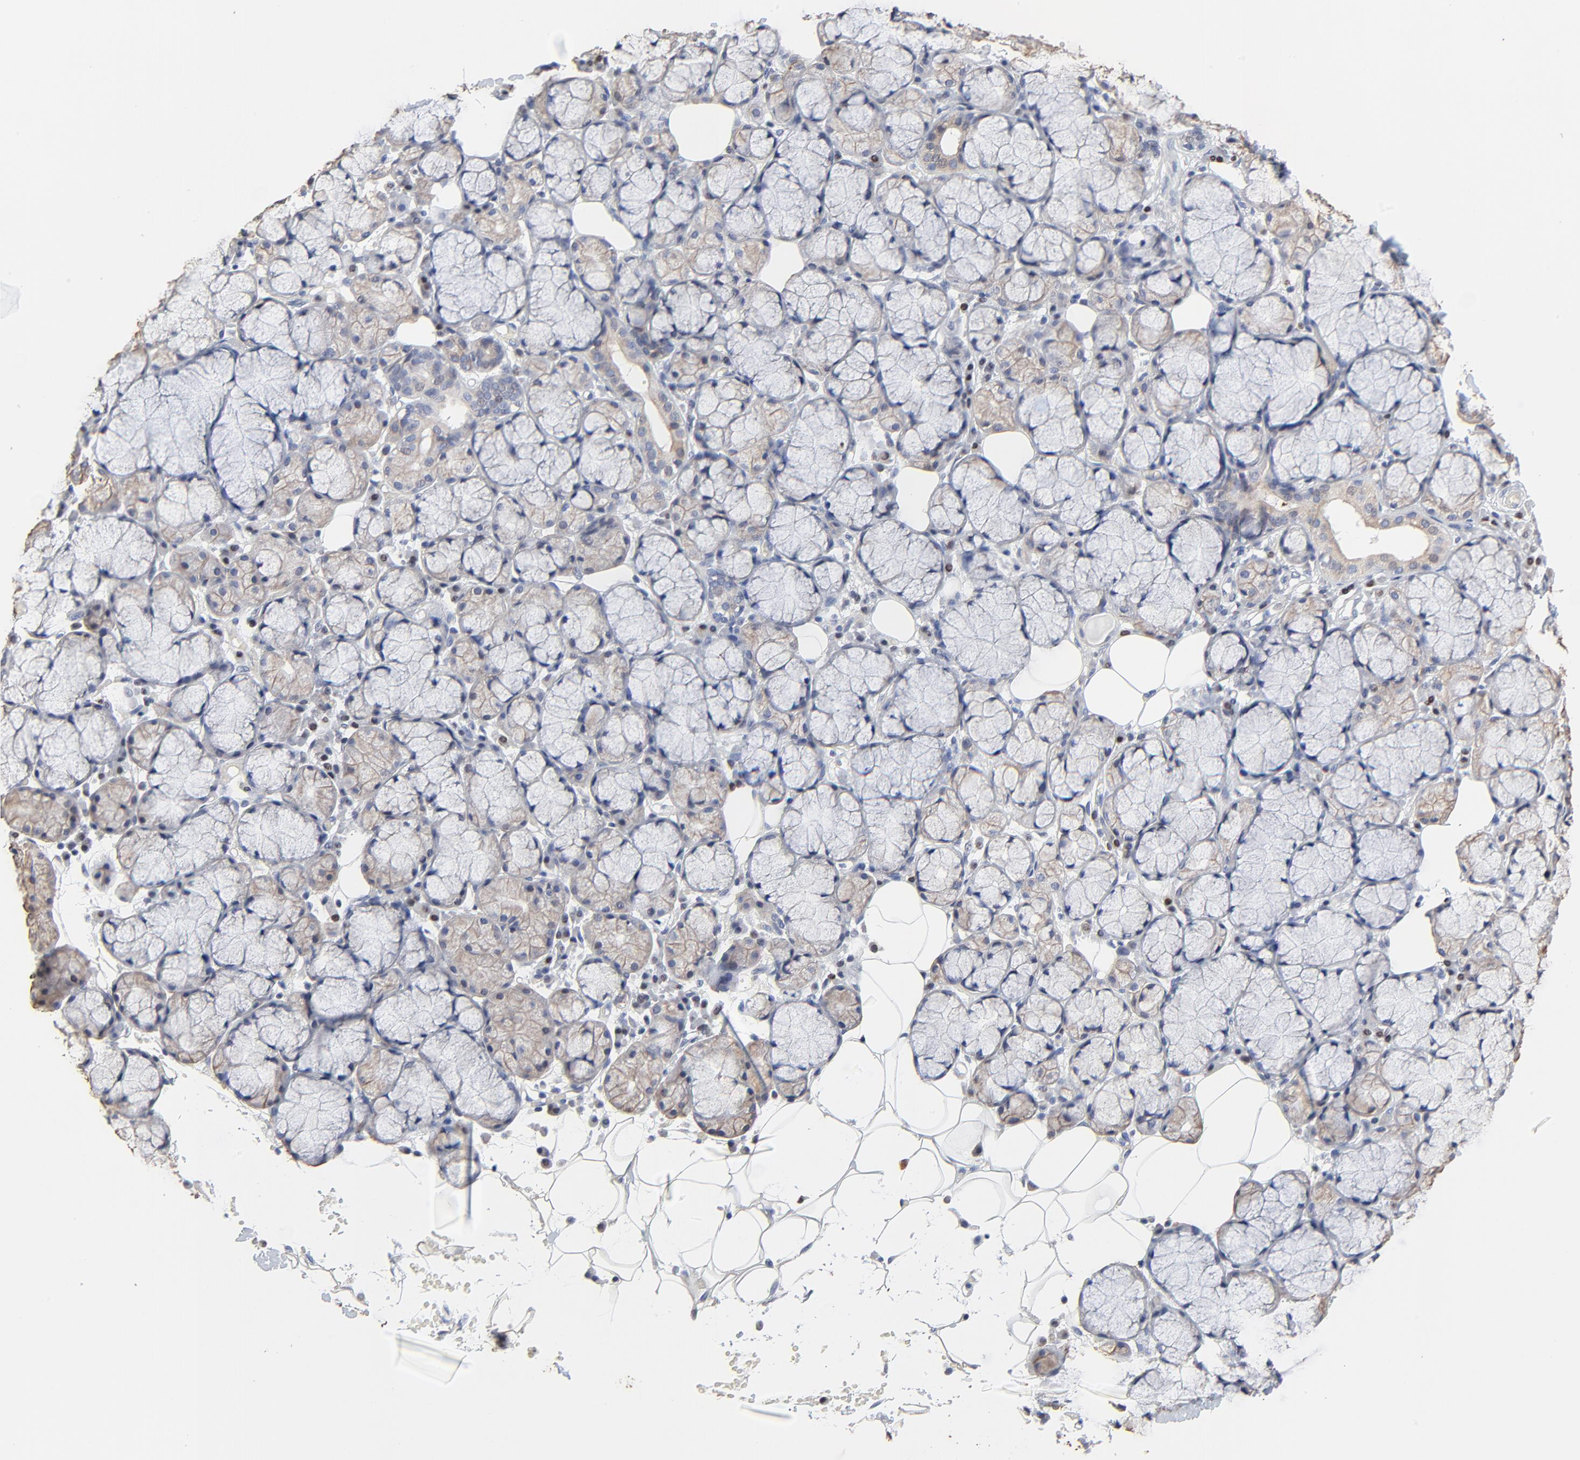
{"staining": {"intensity": "weak", "quantity": "25%-75%", "location": "cytoplasmic/membranous"}, "tissue": "salivary gland", "cell_type": "Glandular cells", "image_type": "normal", "snomed": [{"axis": "morphology", "description": "Normal tissue, NOS"}, {"axis": "topography", "description": "Skeletal muscle"}, {"axis": "topography", "description": "Oral tissue"}, {"axis": "topography", "description": "Salivary gland"}, {"axis": "topography", "description": "Peripheral nerve tissue"}], "caption": "Salivary gland stained for a protein (brown) demonstrates weak cytoplasmic/membranous positive positivity in about 25%-75% of glandular cells.", "gene": "LNX1", "patient": {"sex": "male", "age": 54}}